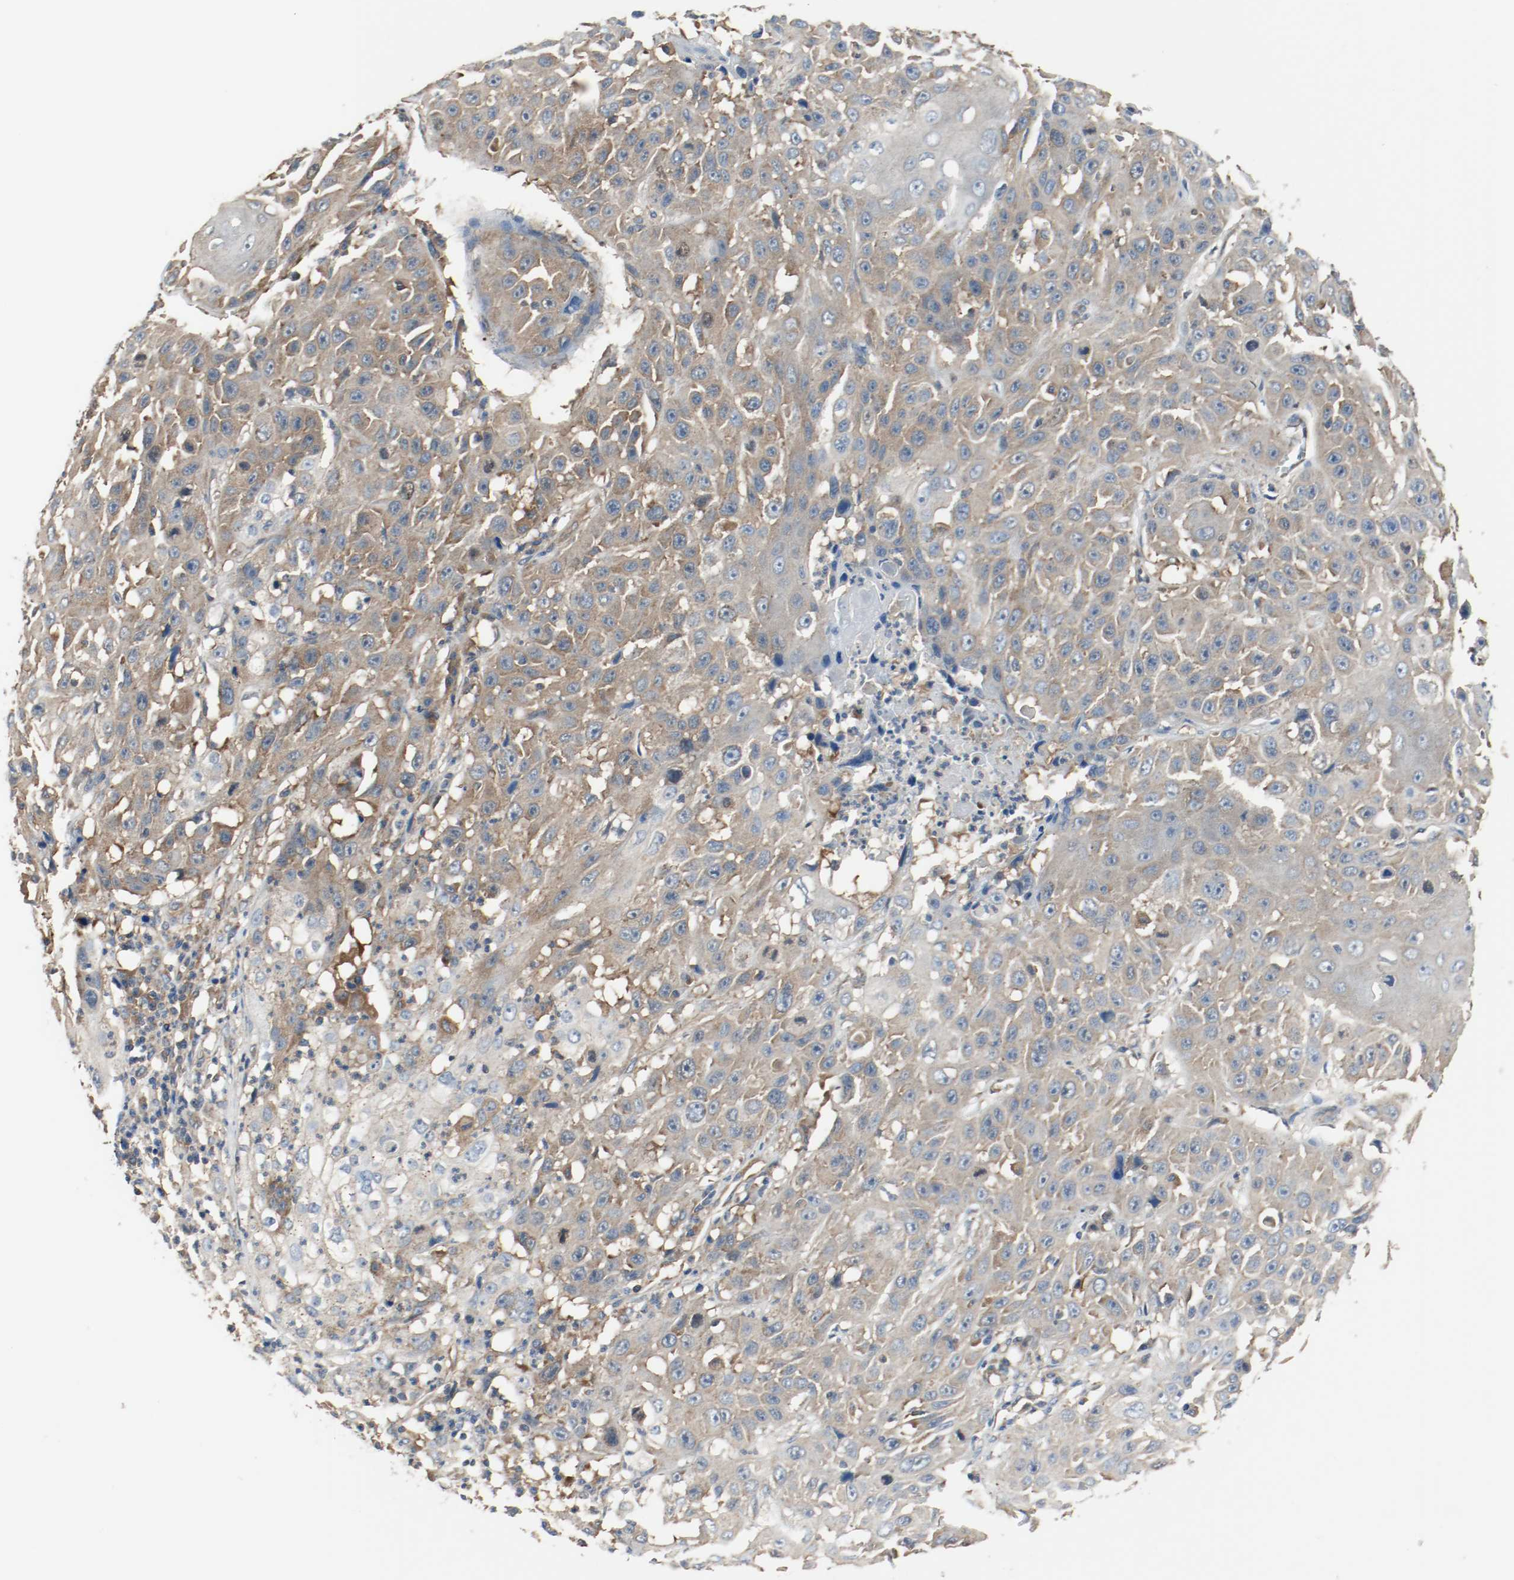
{"staining": {"intensity": "moderate", "quantity": ">75%", "location": "cytoplasmic/membranous"}, "tissue": "cervical cancer", "cell_type": "Tumor cells", "image_type": "cancer", "snomed": [{"axis": "morphology", "description": "Squamous cell carcinoma, NOS"}, {"axis": "topography", "description": "Cervix"}], "caption": "About >75% of tumor cells in human cervical squamous cell carcinoma show moderate cytoplasmic/membranous protein positivity as visualized by brown immunohistochemical staining.", "gene": "HGS", "patient": {"sex": "female", "age": 39}}